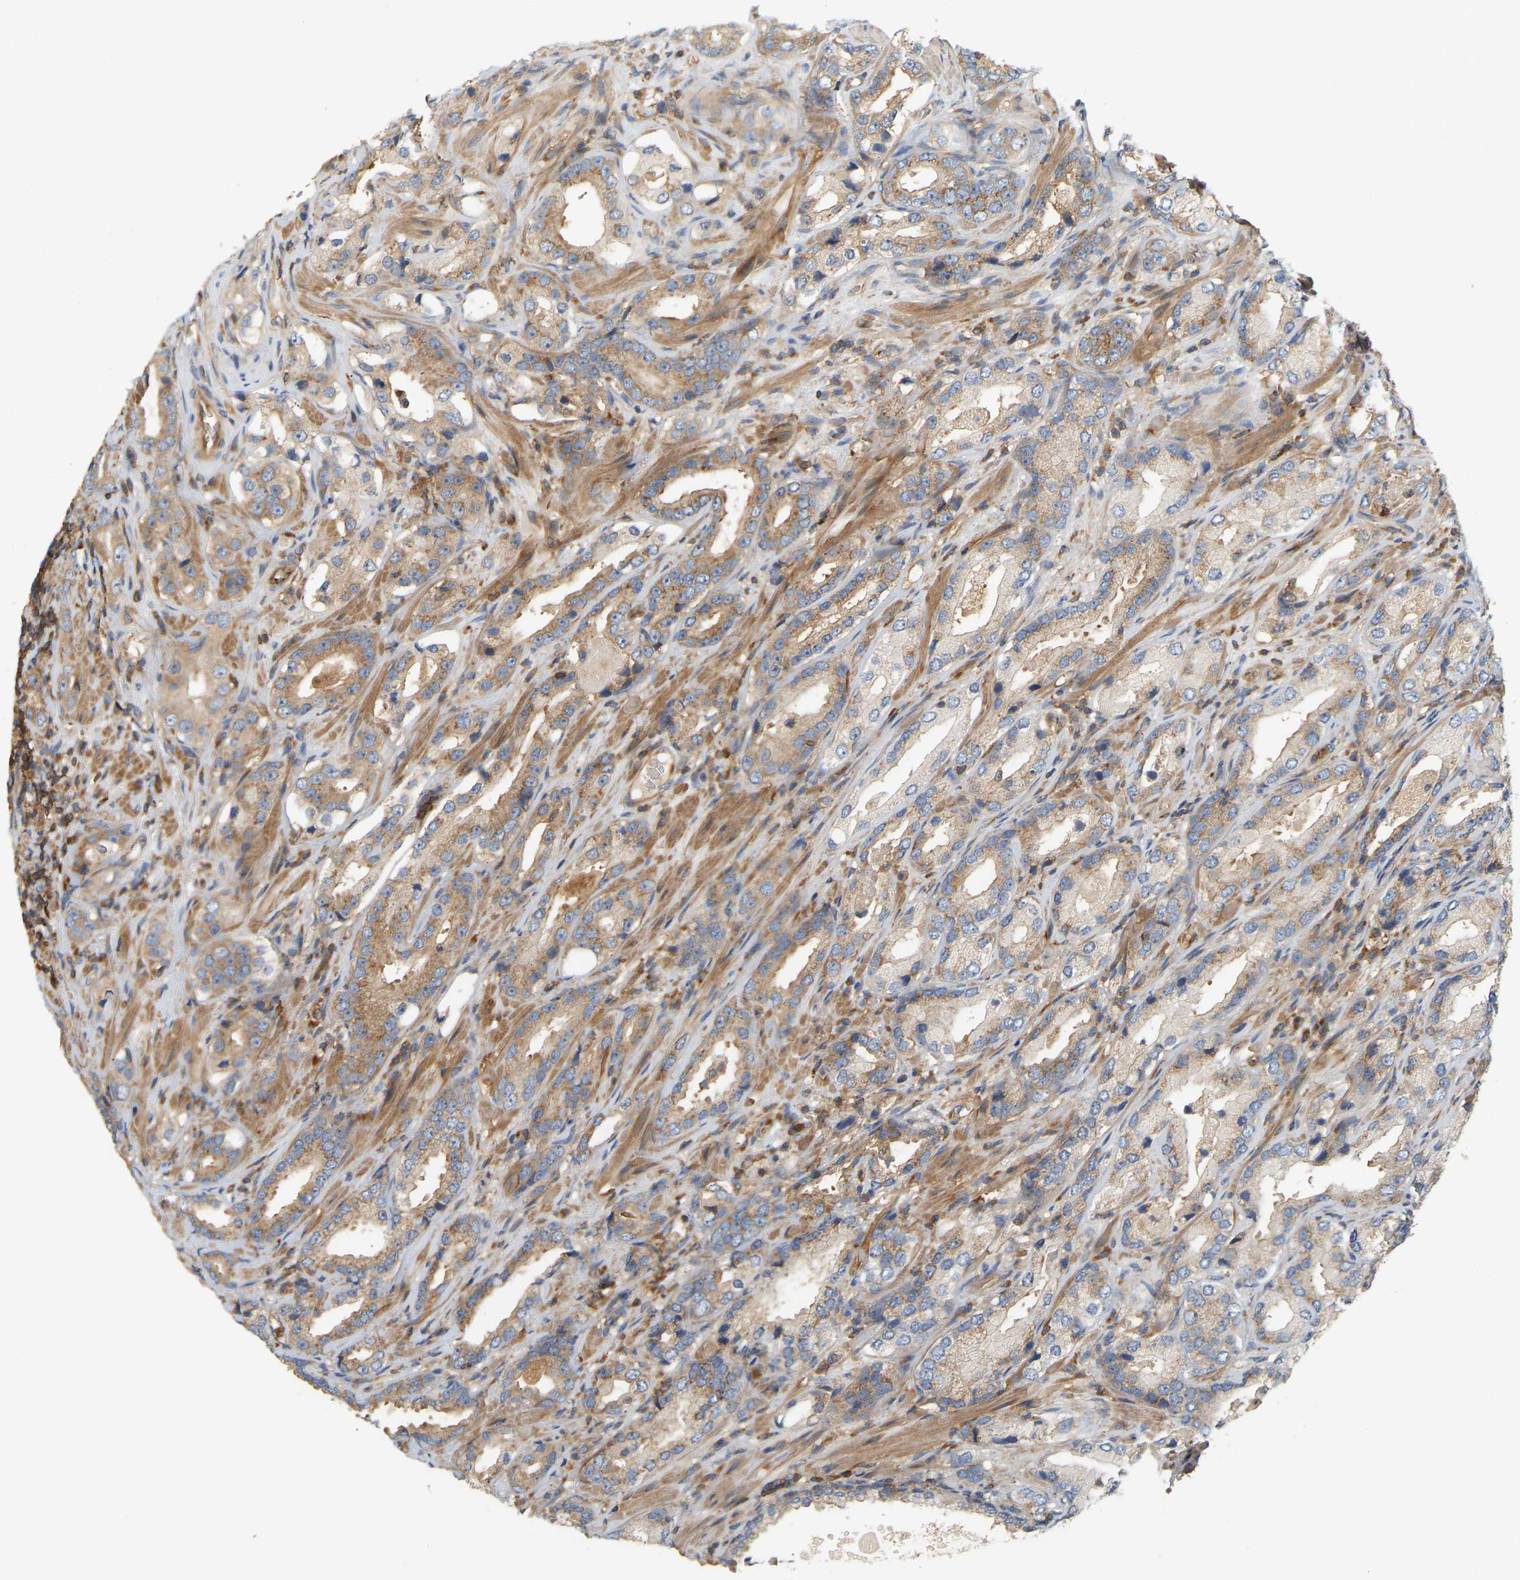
{"staining": {"intensity": "moderate", "quantity": ">75%", "location": "cytoplasmic/membranous"}, "tissue": "prostate cancer", "cell_type": "Tumor cells", "image_type": "cancer", "snomed": [{"axis": "morphology", "description": "Adenocarcinoma, High grade"}, {"axis": "topography", "description": "Prostate"}], "caption": "This micrograph displays immunohistochemistry staining of prostate cancer, with medium moderate cytoplasmic/membranous expression in approximately >75% of tumor cells.", "gene": "AKAP13", "patient": {"sex": "male", "age": 63}}